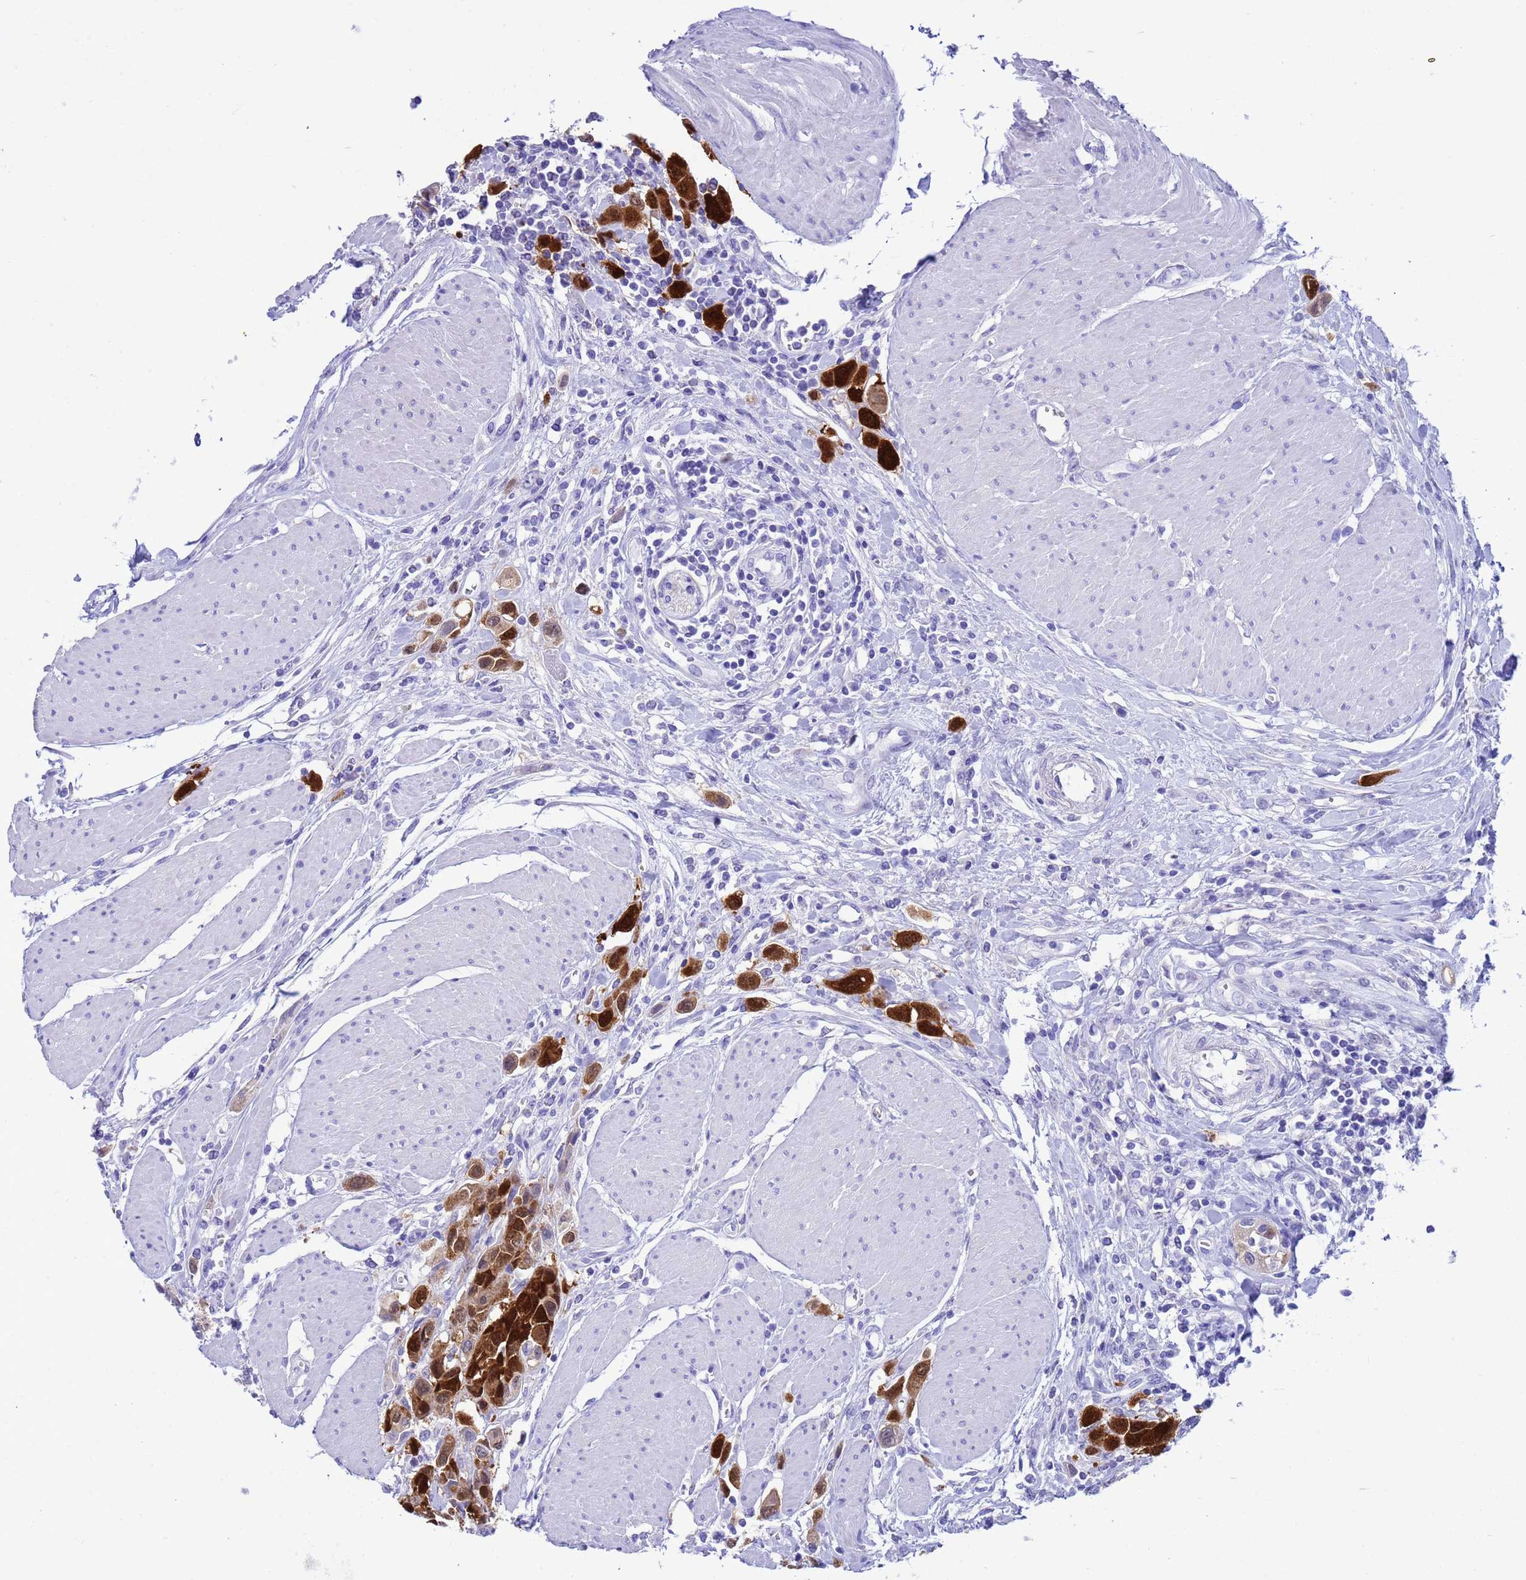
{"staining": {"intensity": "strong", "quantity": ">75%", "location": "cytoplasmic/membranous,nuclear"}, "tissue": "urothelial cancer", "cell_type": "Tumor cells", "image_type": "cancer", "snomed": [{"axis": "morphology", "description": "Urothelial carcinoma, High grade"}, {"axis": "topography", "description": "Urinary bladder"}], "caption": "Strong cytoplasmic/membranous and nuclear staining for a protein is appreciated in approximately >75% of tumor cells of urothelial cancer using IHC.", "gene": "AKR1C2", "patient": {"sex": "male", "age": 50}}